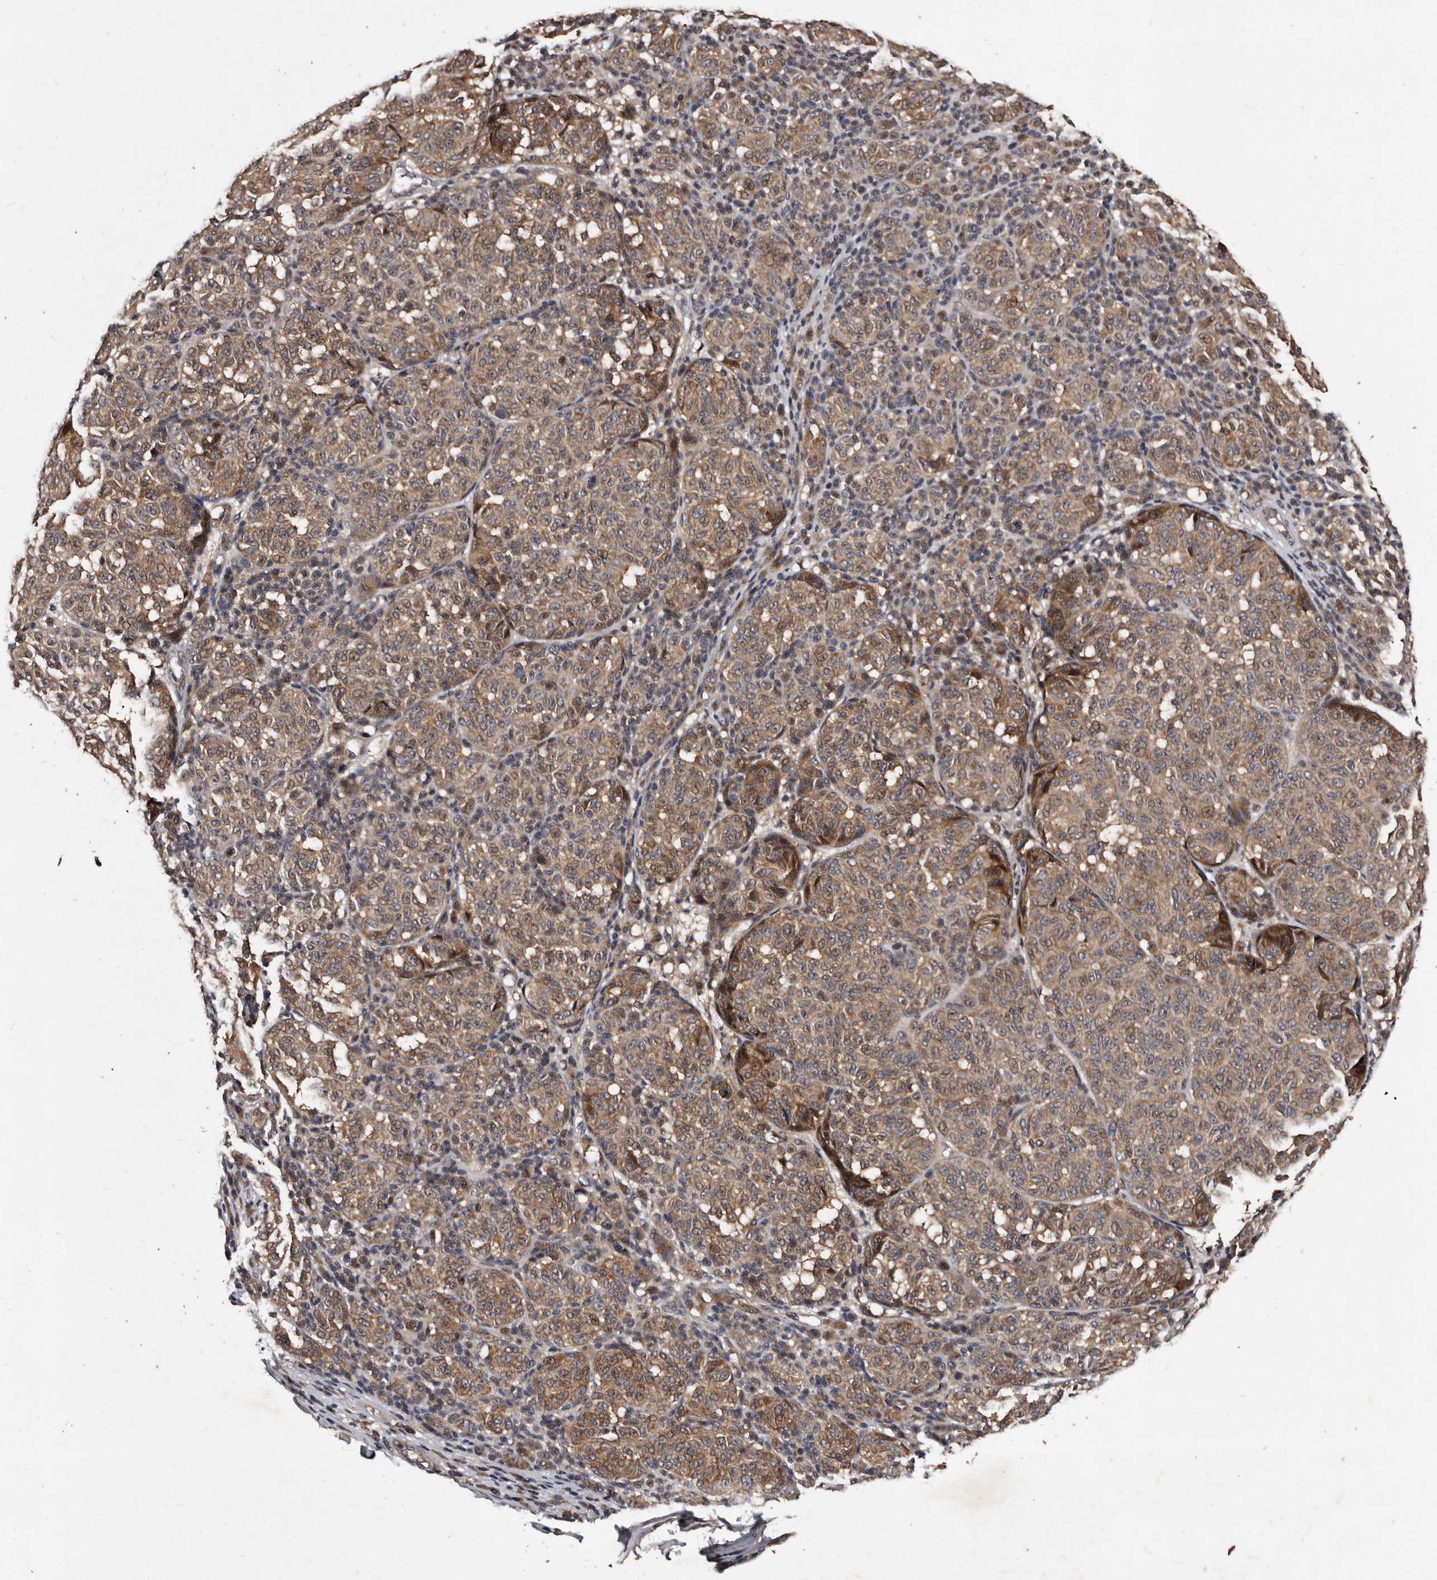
{"staining": {"intensity": "moderate", "quantity": ">75%", "location": "cytoplasmic/membranous"}, "tissue": "melanoma", "cell_type": "Tumor cells", "image_type": "cancer", "snomed": [{"axis": "morphology", "description": "Malignant melanoma, NOS"}, {"axis": "topography", "description": "Skin"}], "caption": "Immunohistochemistry (IHC) of human malignant melanoma reveals medium levels of moderate cytoplasmic/membranous positivity in approximately >75% of tumor cells. (brown staining indicates protein expression, while blue staining denotes nuclei).", "gene": "MKRN3", "patient": {"sex": "male", "age": 59}}